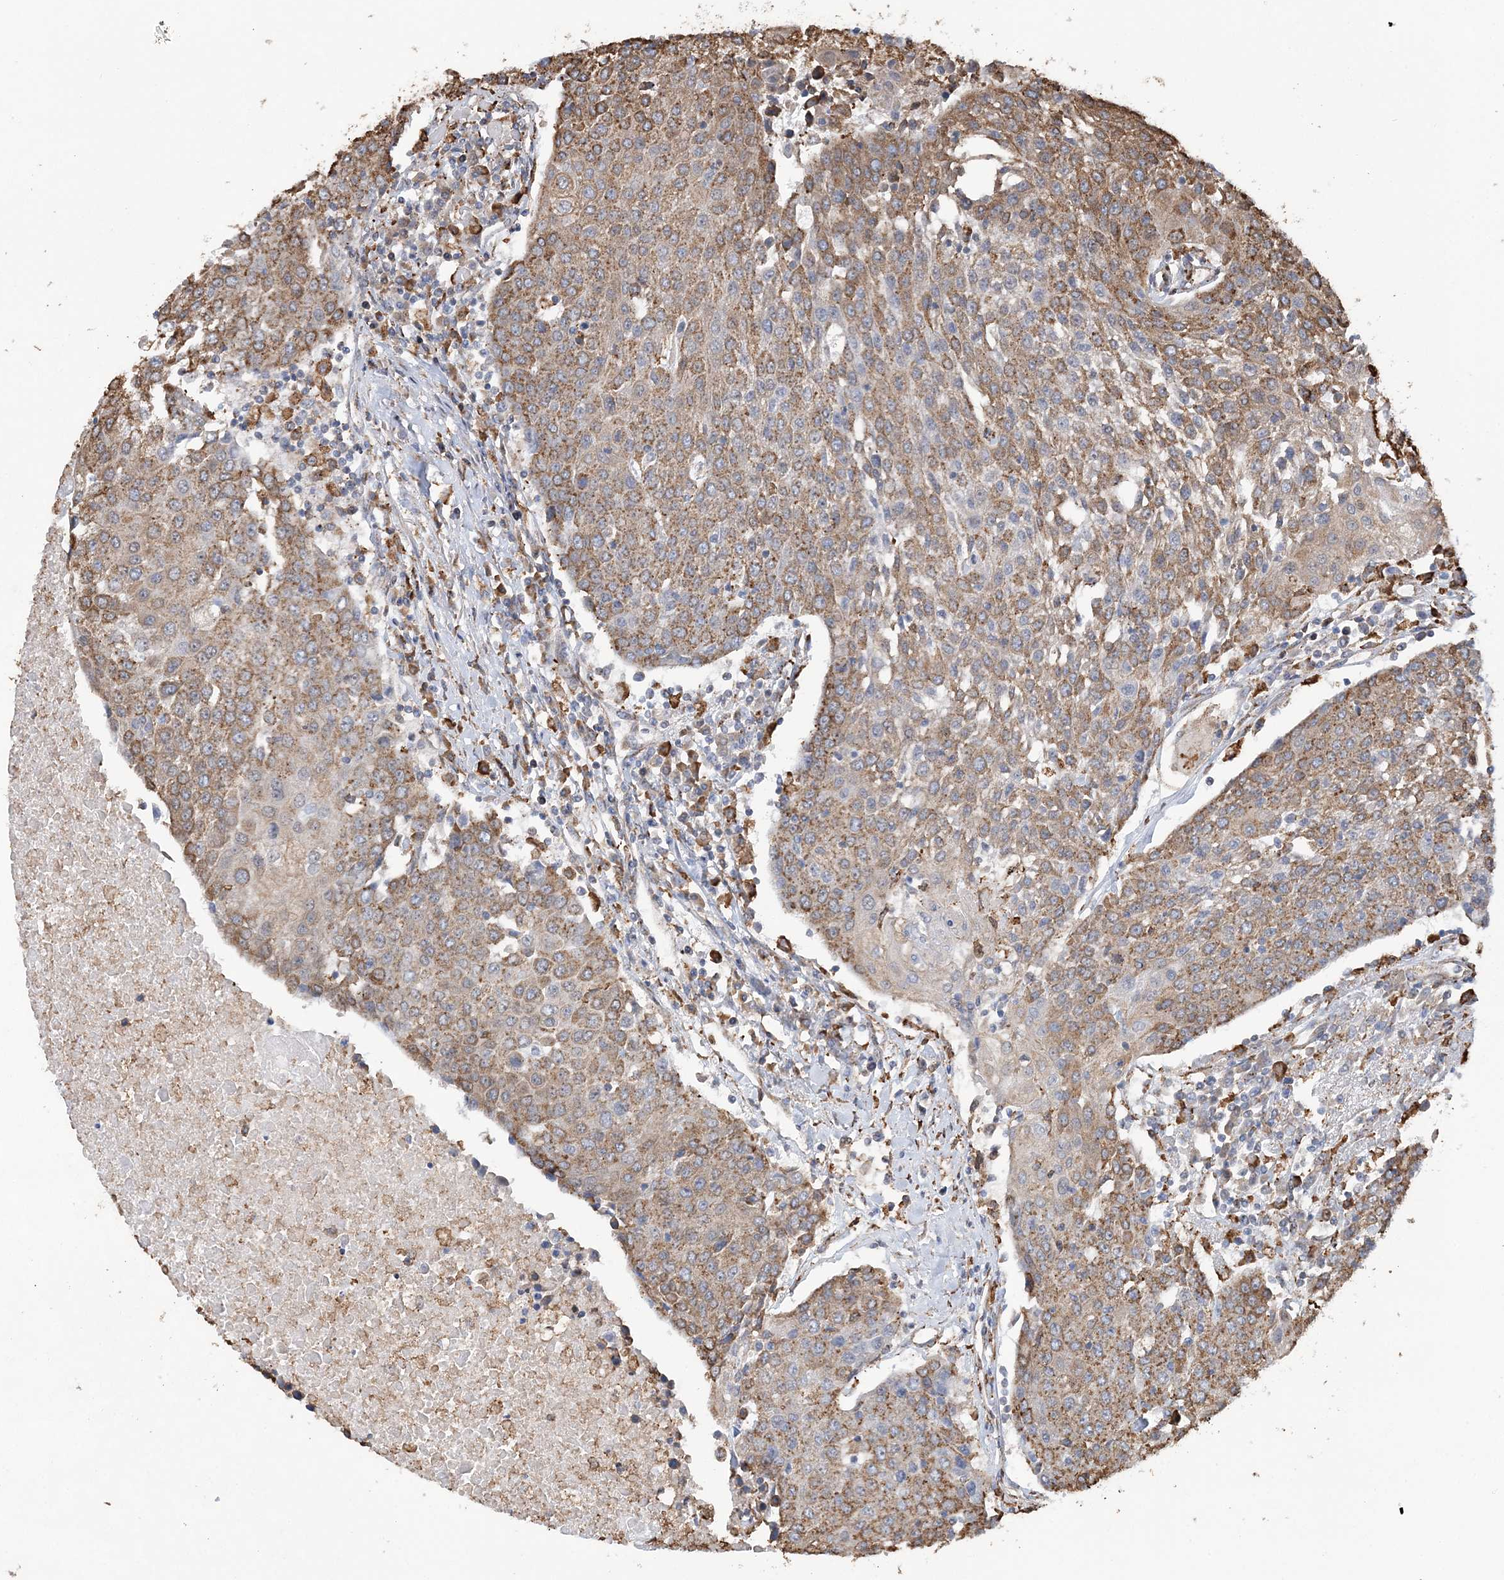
{"staining": {"intensity": "moderate", "quantity": ">75%", "location": "cytoplasmic/membranous"}, "tissue": "urothelial cancer", "cell_type": "Tumor cells", "image_type": "cancer", "snomed": [{"axis": "morphology", "description": "Urothelial carcinoma, High grade"}, {"axis": "topography", "description": "Urinary bladder"}], "caption": "Immunohistochemical staining of human urothelial cancer reveals moderate cytoplasmic/membranous protein positivity in approximately >75% of tumor cells.", "gene": "WDR12", "patient": {"sex": "female", "age": 85}}